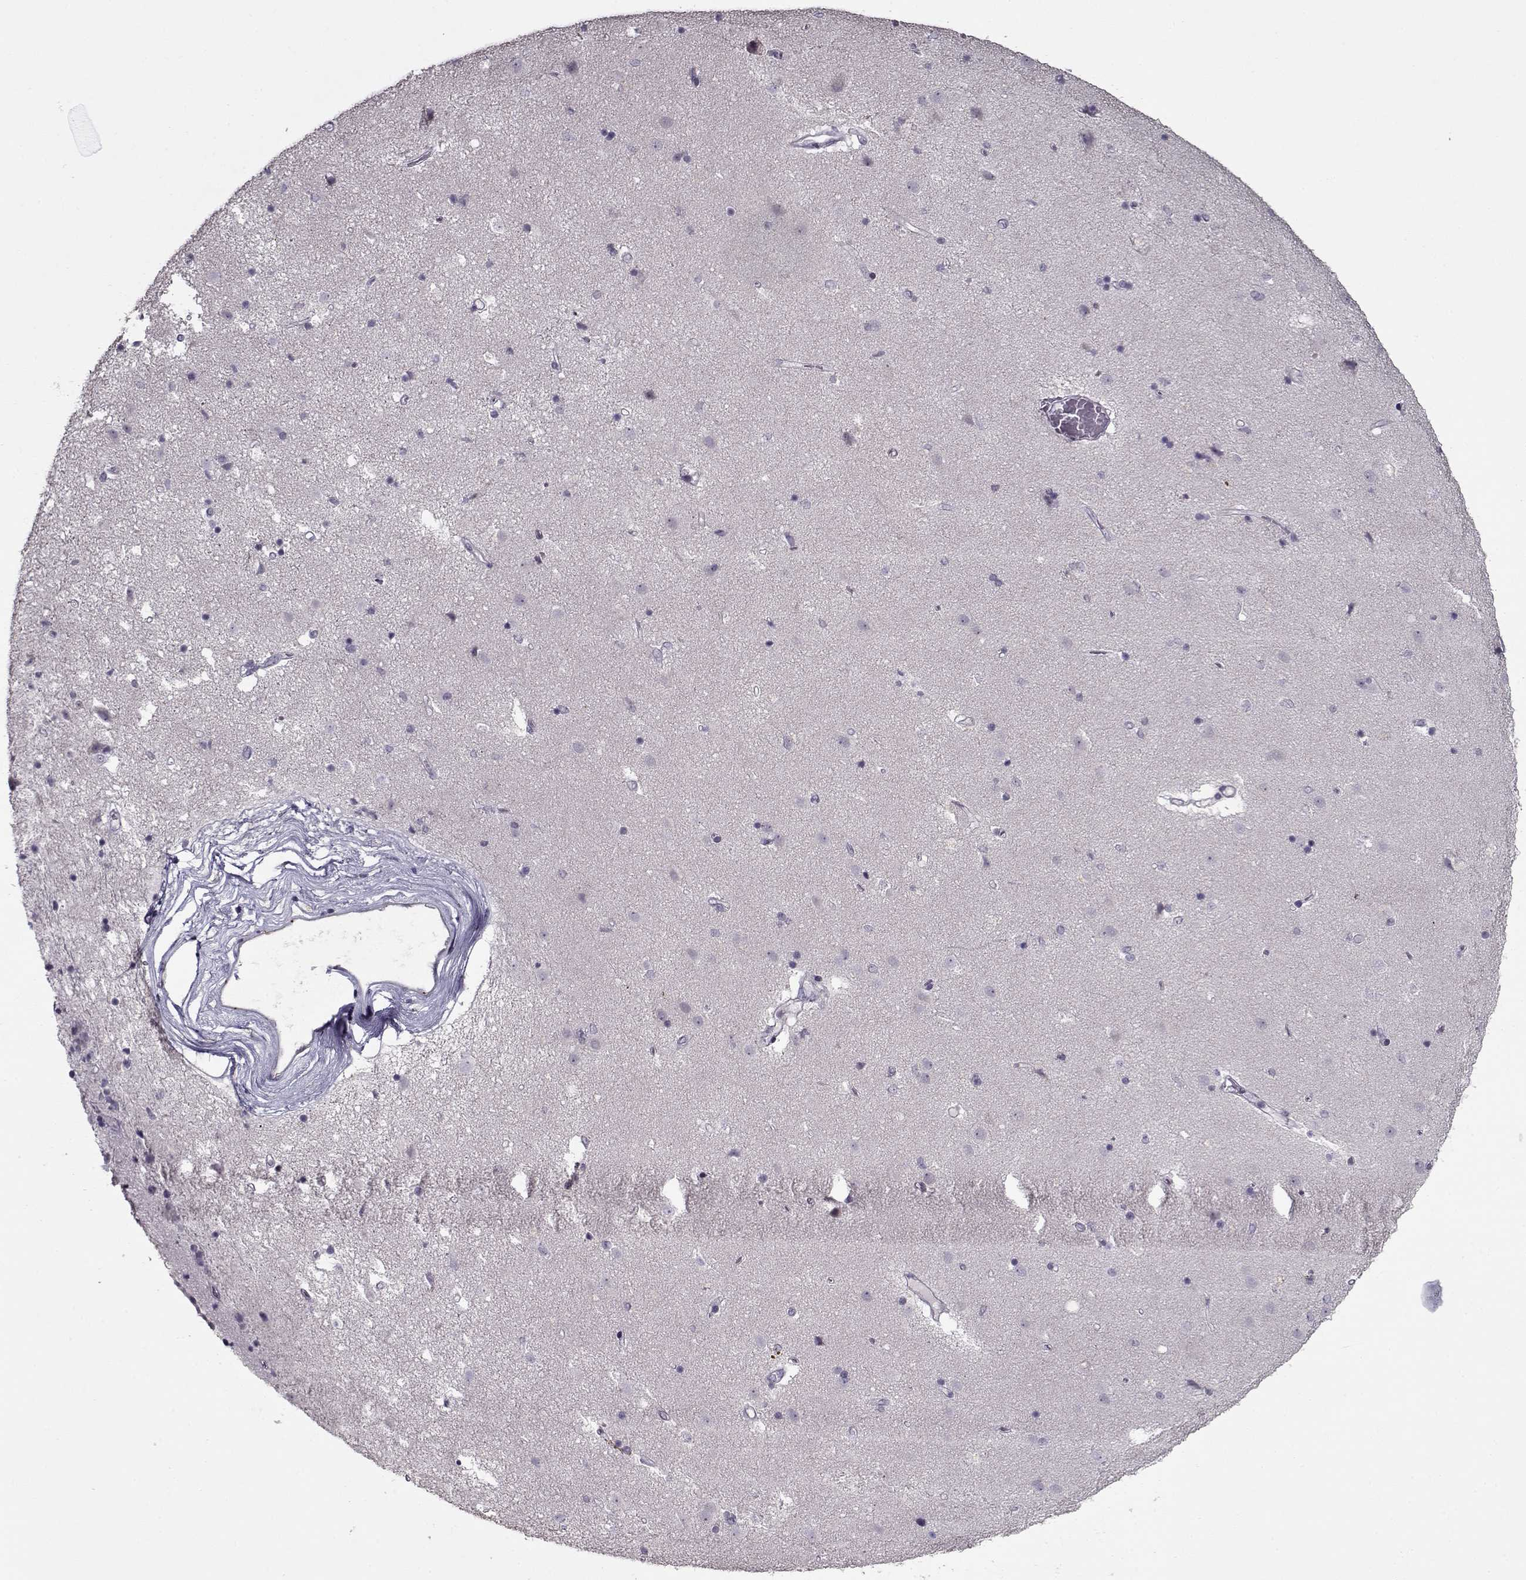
{"staining": {"intensity": "negative", "quantity": "none", "location": "none"}, "tissue": "caudate", "cell_type": "Glial cells", "image_type": "normal", "snomed": [{"axis": "morphology", "description": "Normal tissue, NOS"}, {"axis": "topography", "description": "Lateral ventricle wall"}], "caption": "Immunohistochemical staining of normal human caudate demonstrates no significant expression in glial cells. Brightfield microscopy of immunohistochemistry stained with DAB (3,3'-diaminobenzidine) (brown) and hematoxylin (blue), captured at high magnification.", "gene": "SEC16B", "patient": {"sex": "female", "age": 71}}